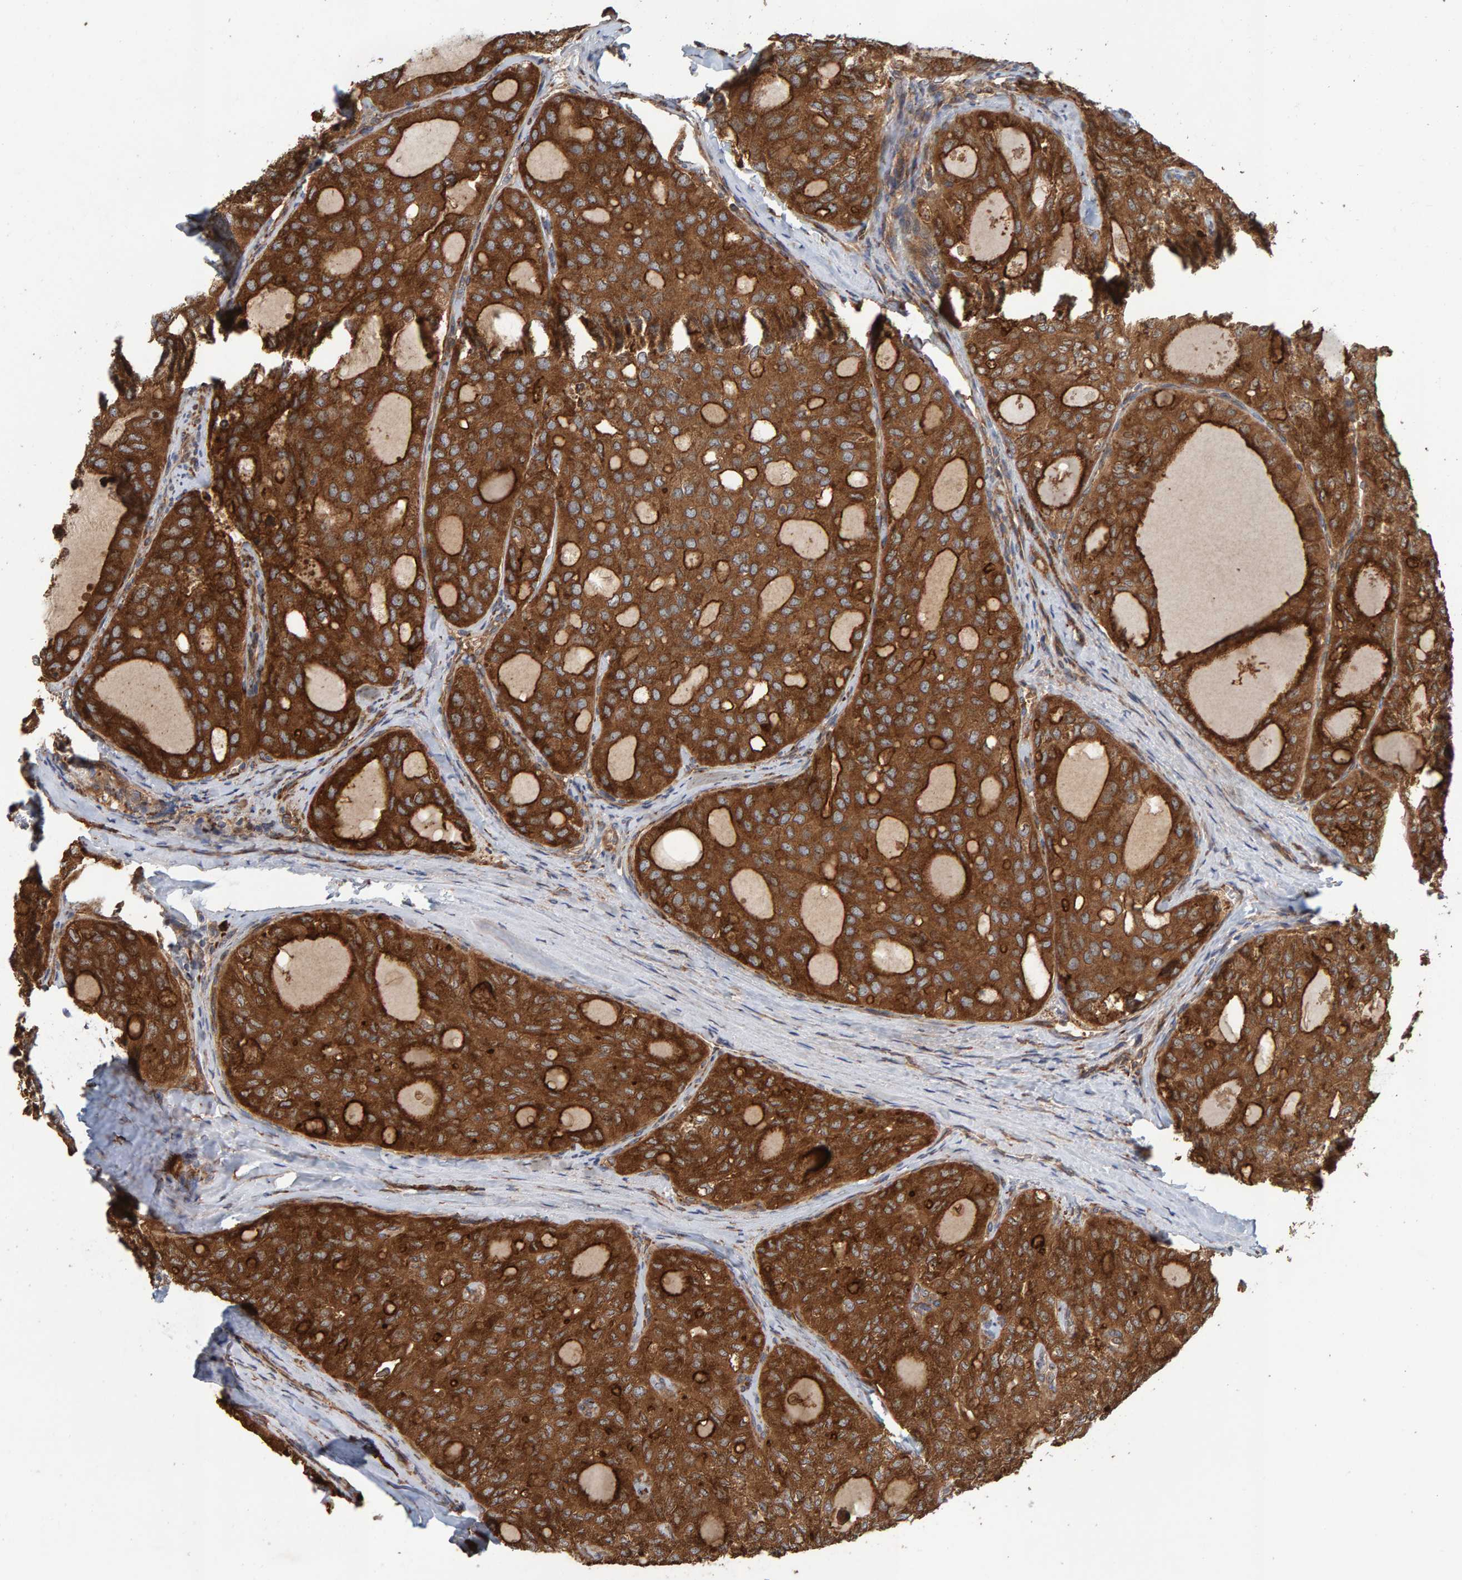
{"staining": {"intensity": "strong", "quantity": ">75%", "location": "cytoplasmic/membranous"}, "tissue": "thyroid cancer", "cell_type": "Tumor cells", "image_type": "cancer", "snomed": [{"axis": "morphology", "description": "Follicular adenoma carcinoma, NOS"}, {"axis": "topography", "description": "Thyroid gland"}], "caption": "High-power microscopy captured an IHC histopathology image of thyroid cancer (follicular adenoma carcinoma), revealing strong cytoplasmic/membranous expression in approximately >75% of tumor cells.", "gene": "BAIAP2", "patient": {"sex": "male", "age": 75}}